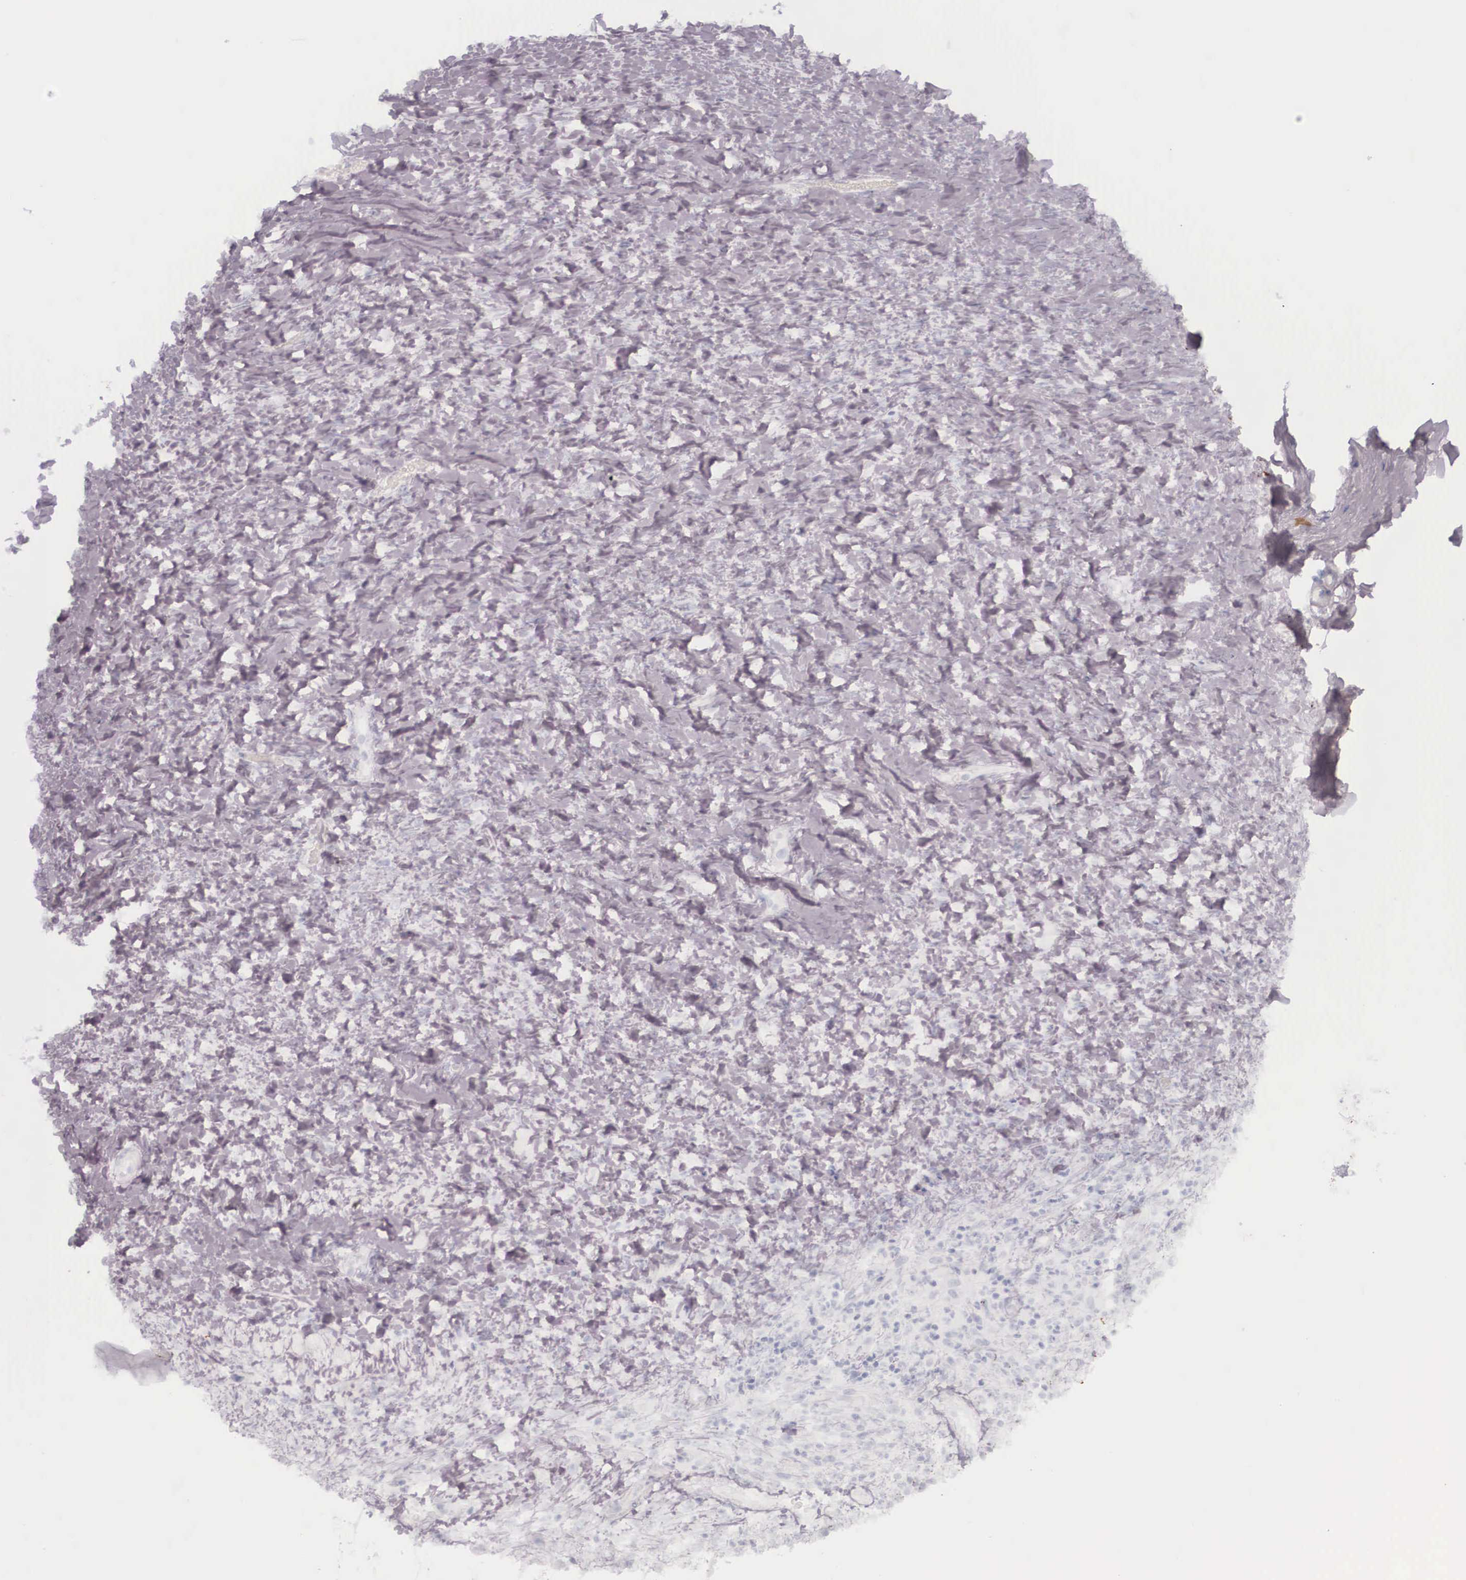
{"staining": {"intensity": "negative", "quantity": "none", "location": "none"}, "tissue": "smooth muscle", "cell_type": "Smooth muscle cells", "image_type": "normal", "snomed": [{"axis": "morphology", "description": "Normal tissue, NOS"}, {"axis": "topography", "description": "Uterus"}], "caption": "Photomicrograph shows no protein positivity in smooth muscle cells of normal smooth muscle. Nuclei are stained in blue.", "gene": "KRT14", "patient": {"sex": "female", "age": 56}}